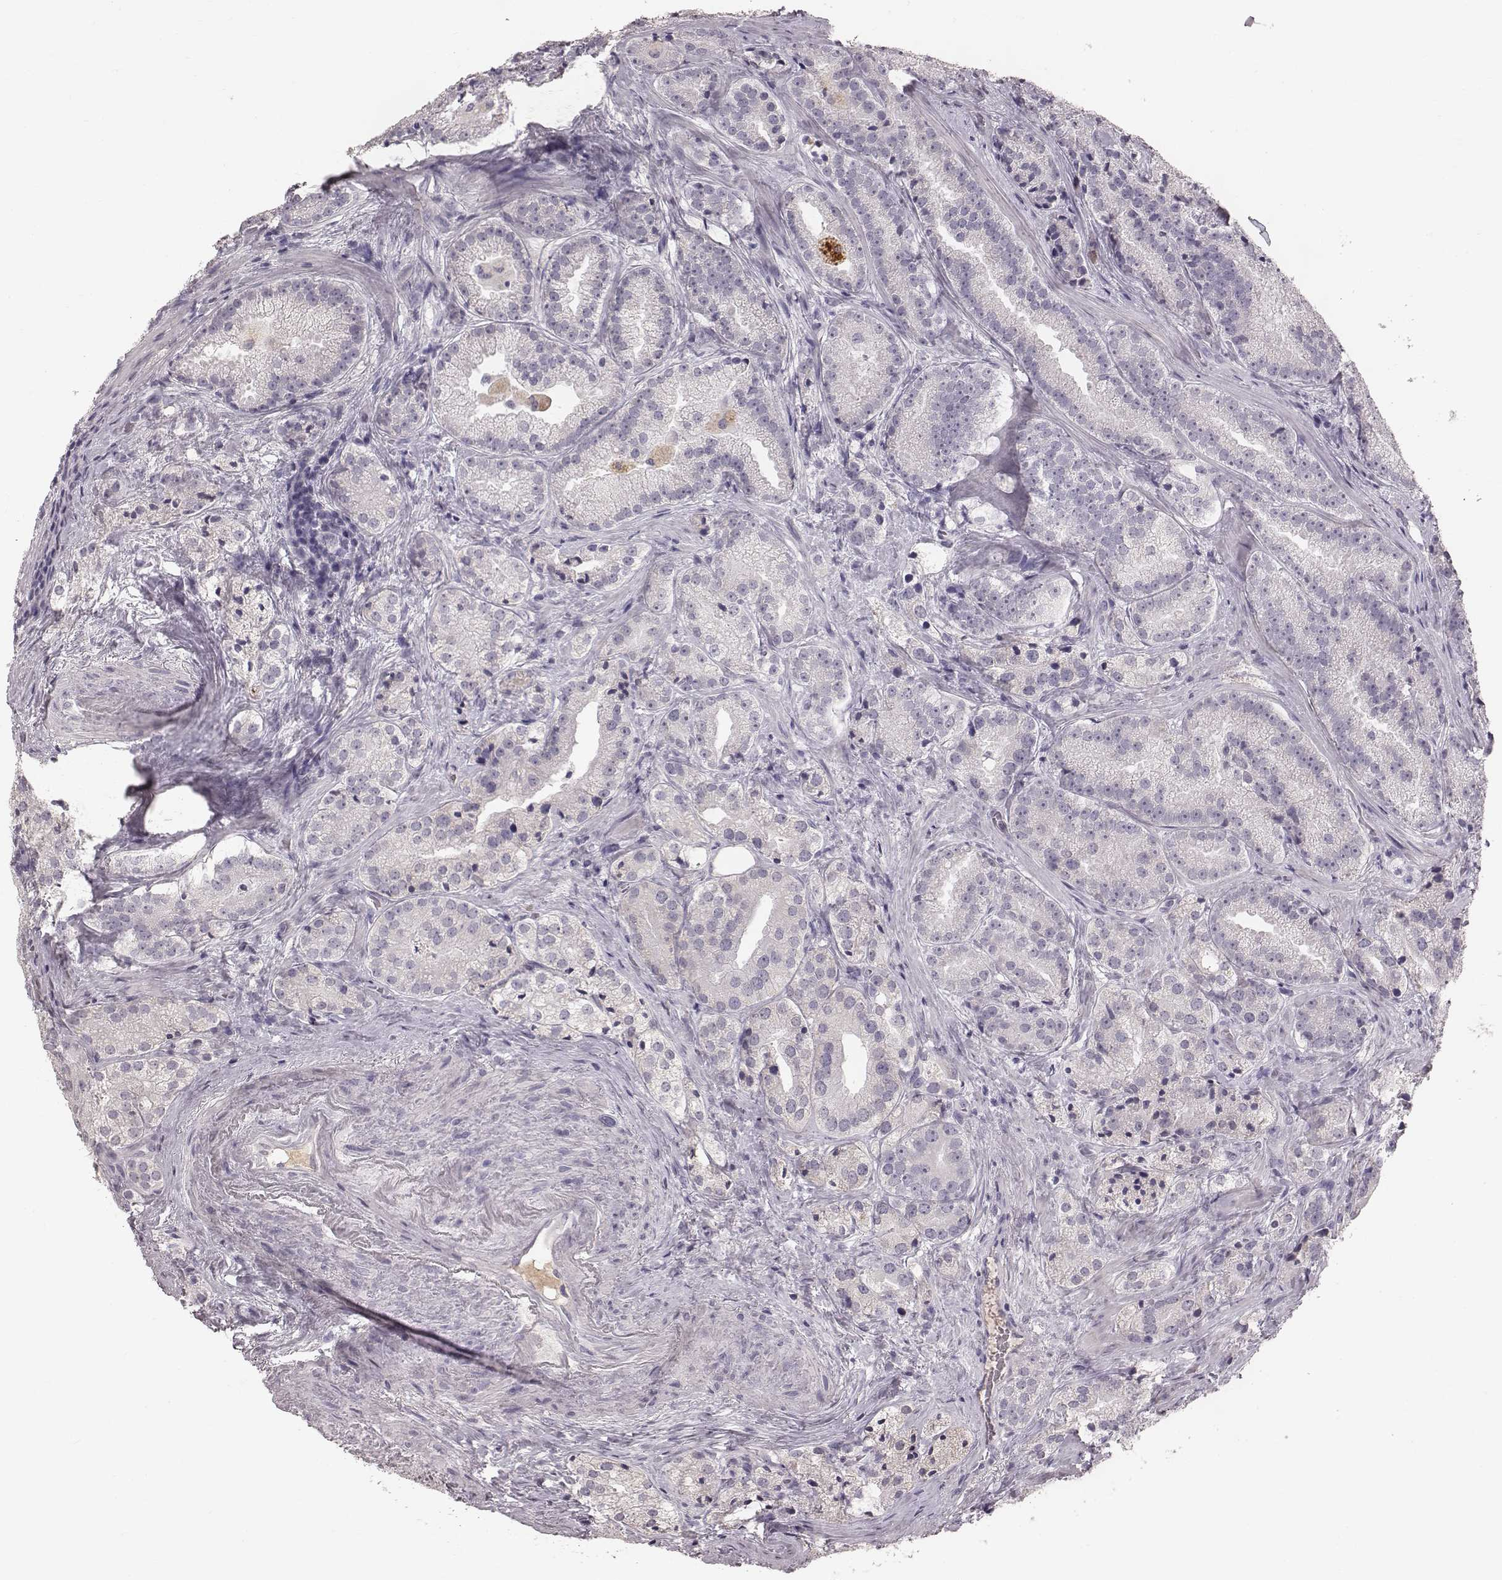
{"staining": {"intensity": "negative", "quantity": "none", "location": "none"}, "tissue": "prostate cancer", "cell_type": "Tumor cells", "image_type": "cancer", "snomed": [{"axis": "morphology", "description": "Adenocarcinoma, NOS"}, {"axis": "morphology", "description": "Adenocarcinoma, High grade"}, {"axis": "topography", "description": "Prostate"}], "caption": "This is a micrograph of immunohistochemistry (IHC) staining of prostate cancer (adenocarcinoma), which shows no positivity in tumor cells. Nuclei are stained in blue.", "gene": "CFTR", "patient": {"sex": "male", "age": 64}}